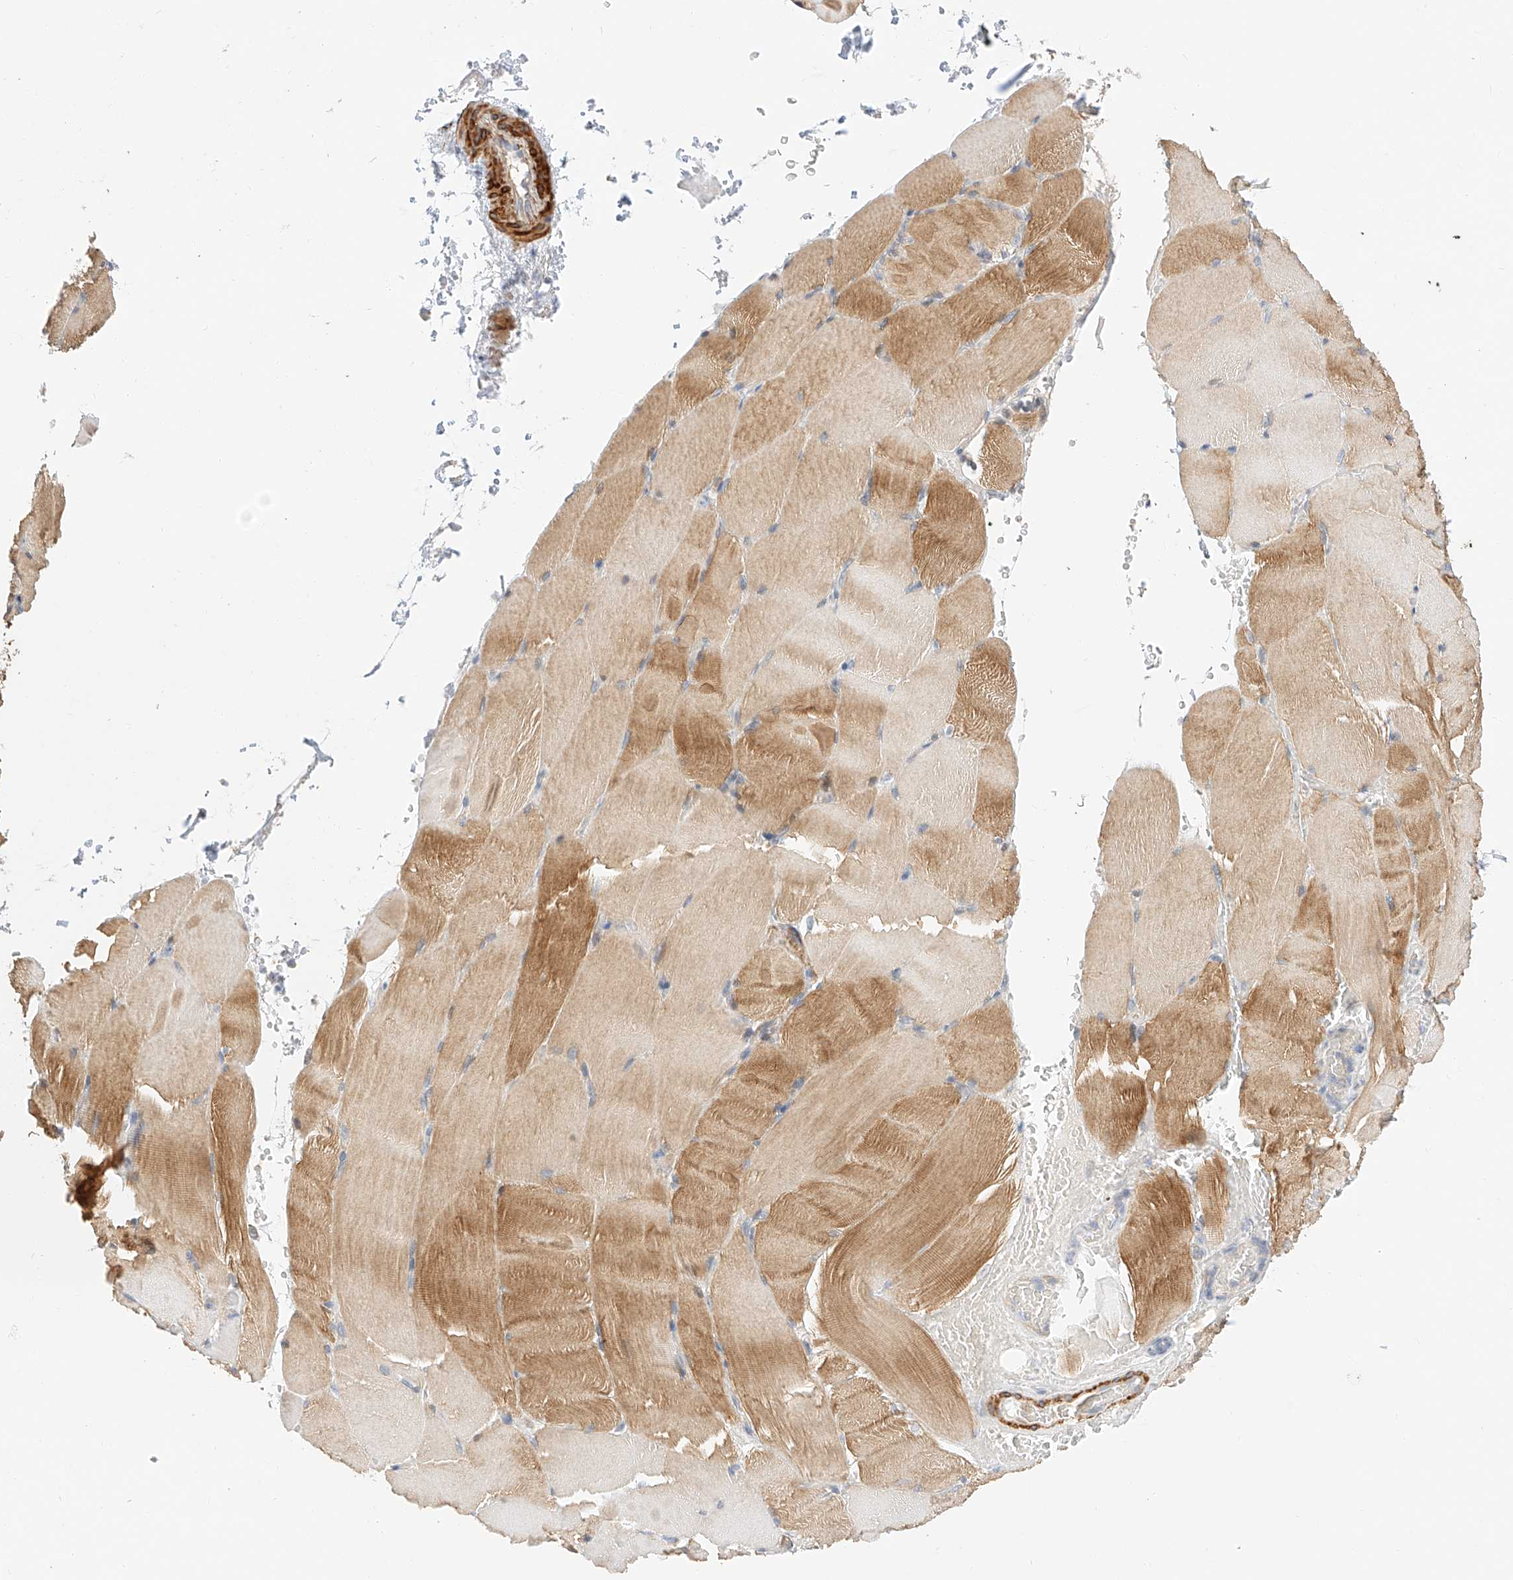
{"staining": {"intensity": "moderate", "quantity": "25%-75%", "location": "cytoplasmic/membranous"}, "tissue": "skeletal muscle", "cell_type": "Myocytes", "image_type": "normal", "snomed": [{"axis": "morphology", "description": "Normal tissue, NOS"}, {"axis": "topography", "description": "Skeletal muscle"}, {"axis": "topography", "description": "Parathyroid gland"}], "caption": "A brown stain highlights moderate cytoplasmic/membranous positivity of a protein in myocytes of normal skeletal muscle. The protein of interest is shown in brown color, while the nuclei are stained blue.", "gene": "C6orf118", "patient": {"sex": "female", "age": 37}}